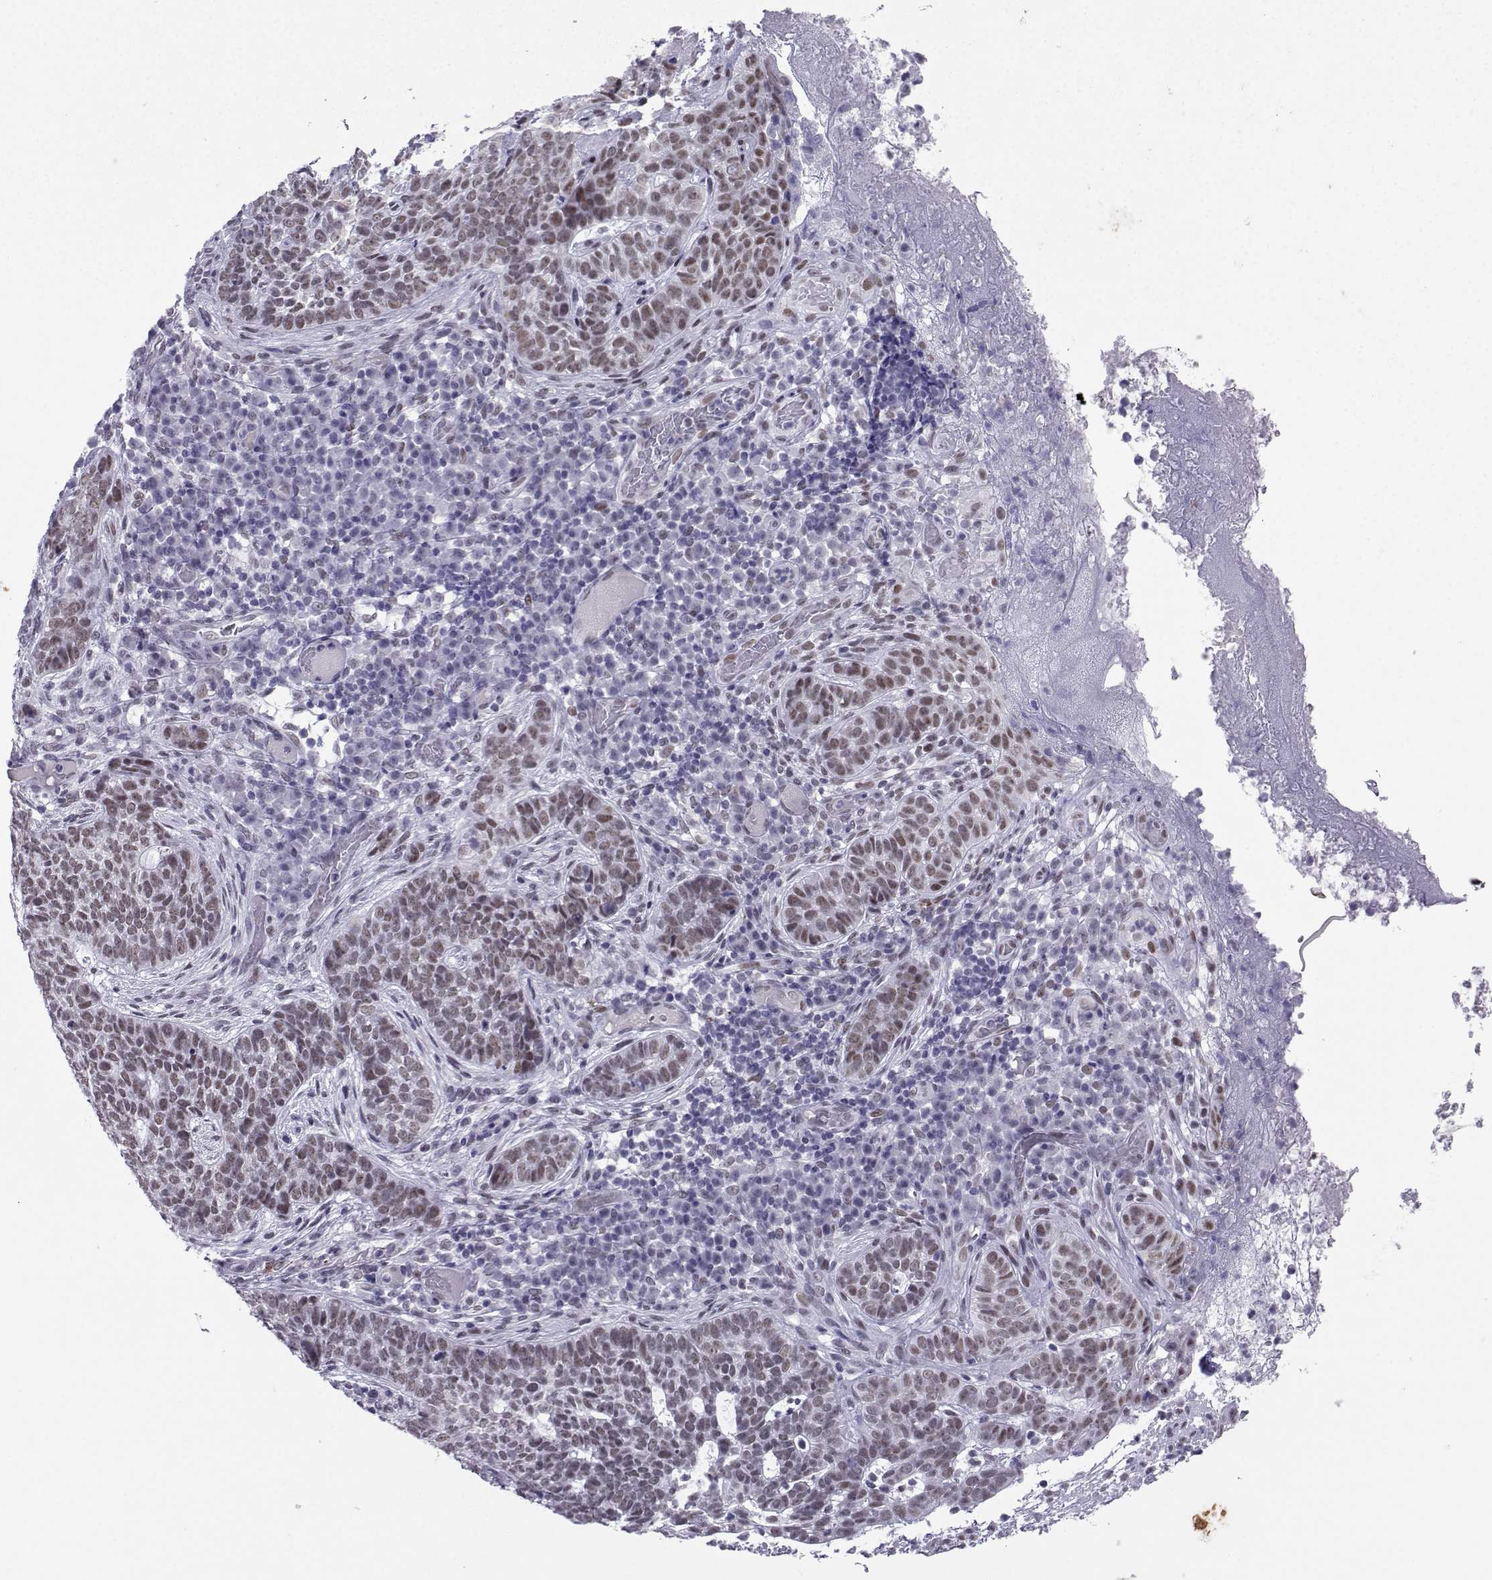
{"staining": {"intensity": "weak", "quantity": "25%-75%", "location": "nuclear"}, "tissue": "skin cancer", "cell_type": "Tumor cells", "image_type": "cancer", "snomed": [{"axis": "morphology", "description": "Basal cell carcinoma"}, {"axis": "topography", "description": "Skin"}], "caption": "Tumor cells display weak nuclear positivity in about 25%-75% of cells in skin cancer.", "gene": "LORICRIN", "patient": {"sex": "female", "age": 69}}